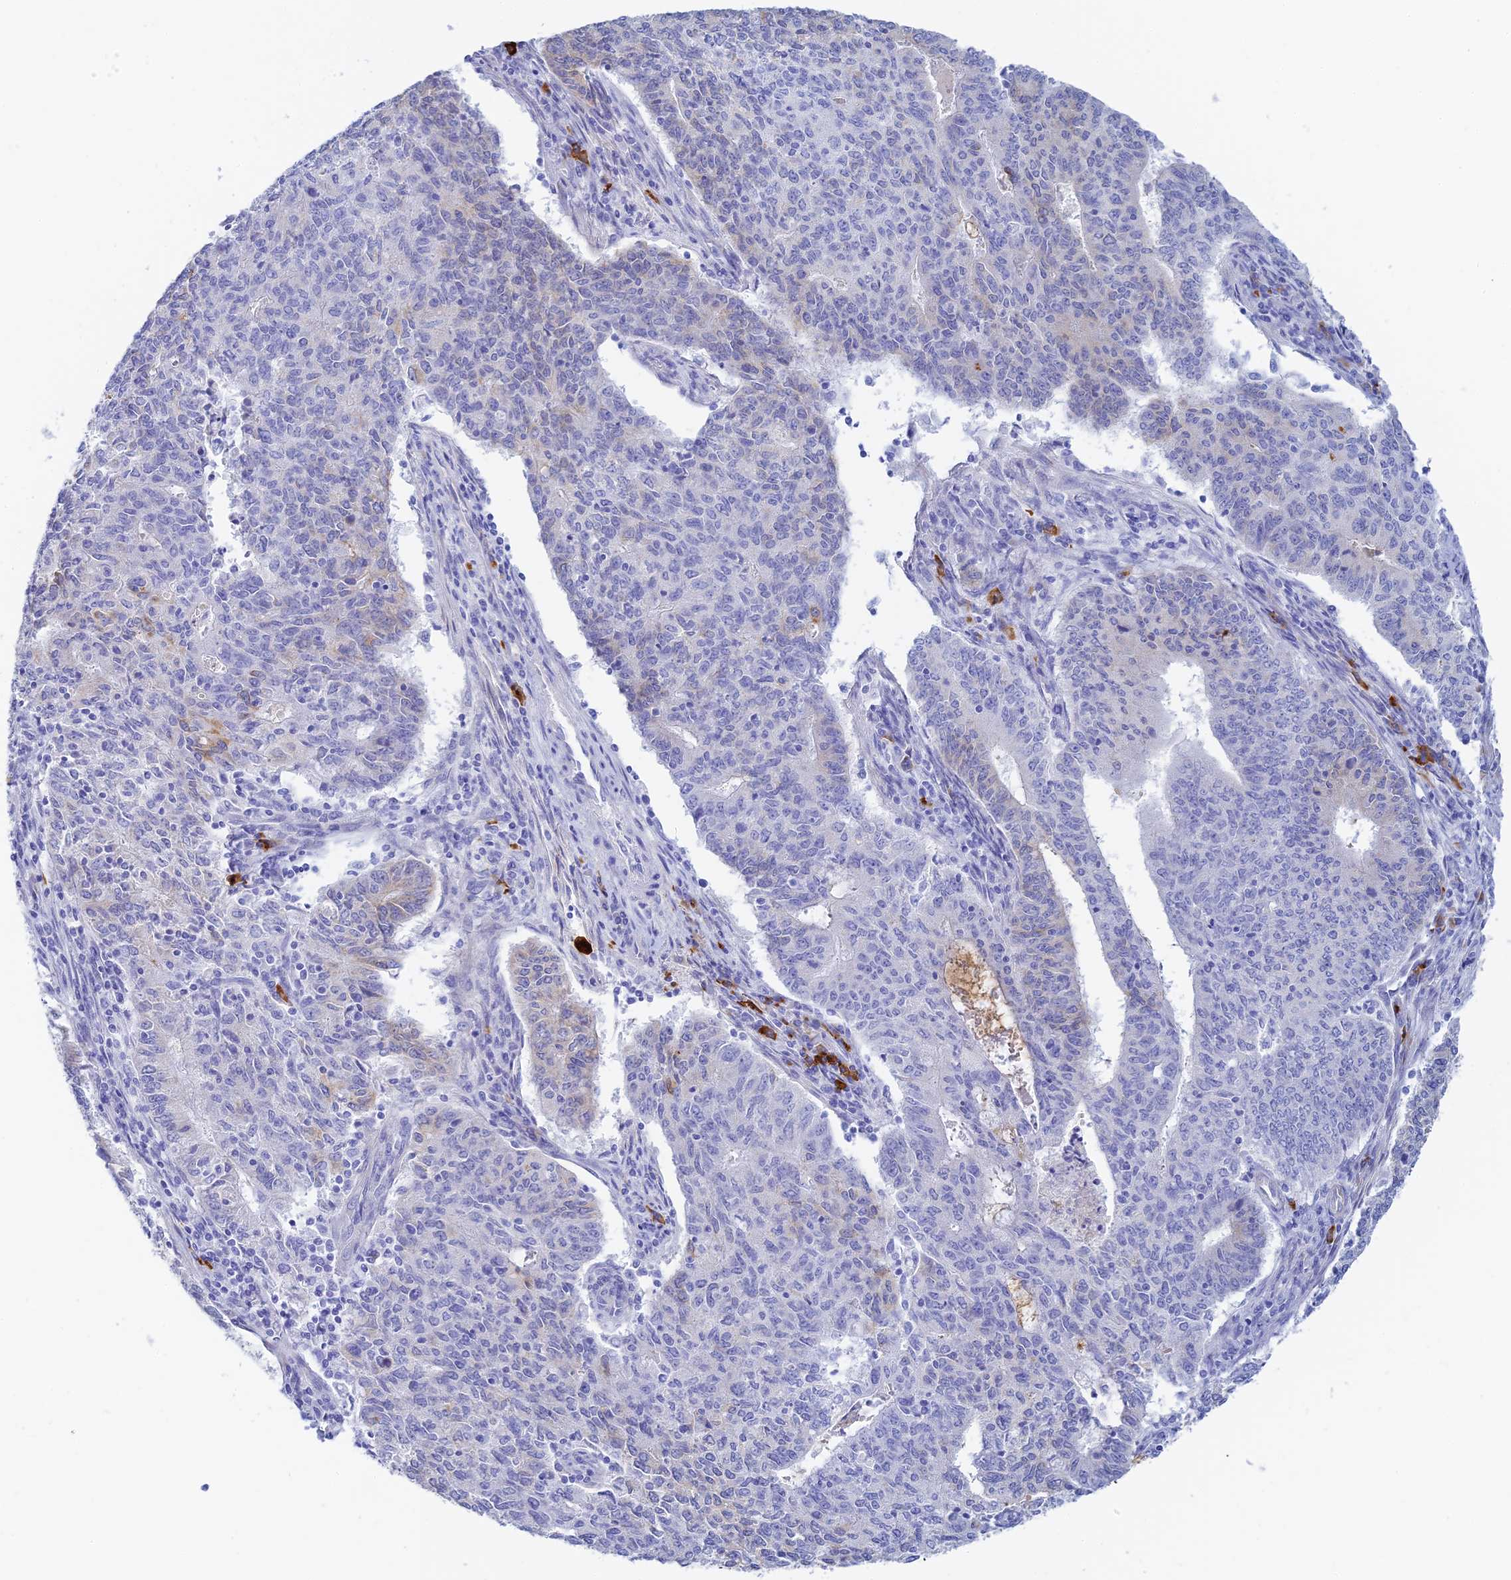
{"staining": {"intensity": "weak", "quantity": "<25%", "location": "cytoplasmic/membranous"}, "tissue": "endometrial cancer", "cell_type": "Tumor cells", "image_type": "cancer", "snomed": [{"axis": "morphology", "description": "Adenocarcinoma, NOS"}, {"axis": "topography", "description": "Endometrium"}], "caption": "This is an IHC image of human adenocarcinoma (endometrial). There is no staining in tumor cells.", "gene": "CEP152", "patient": {"sex": "female", "age": 59}}